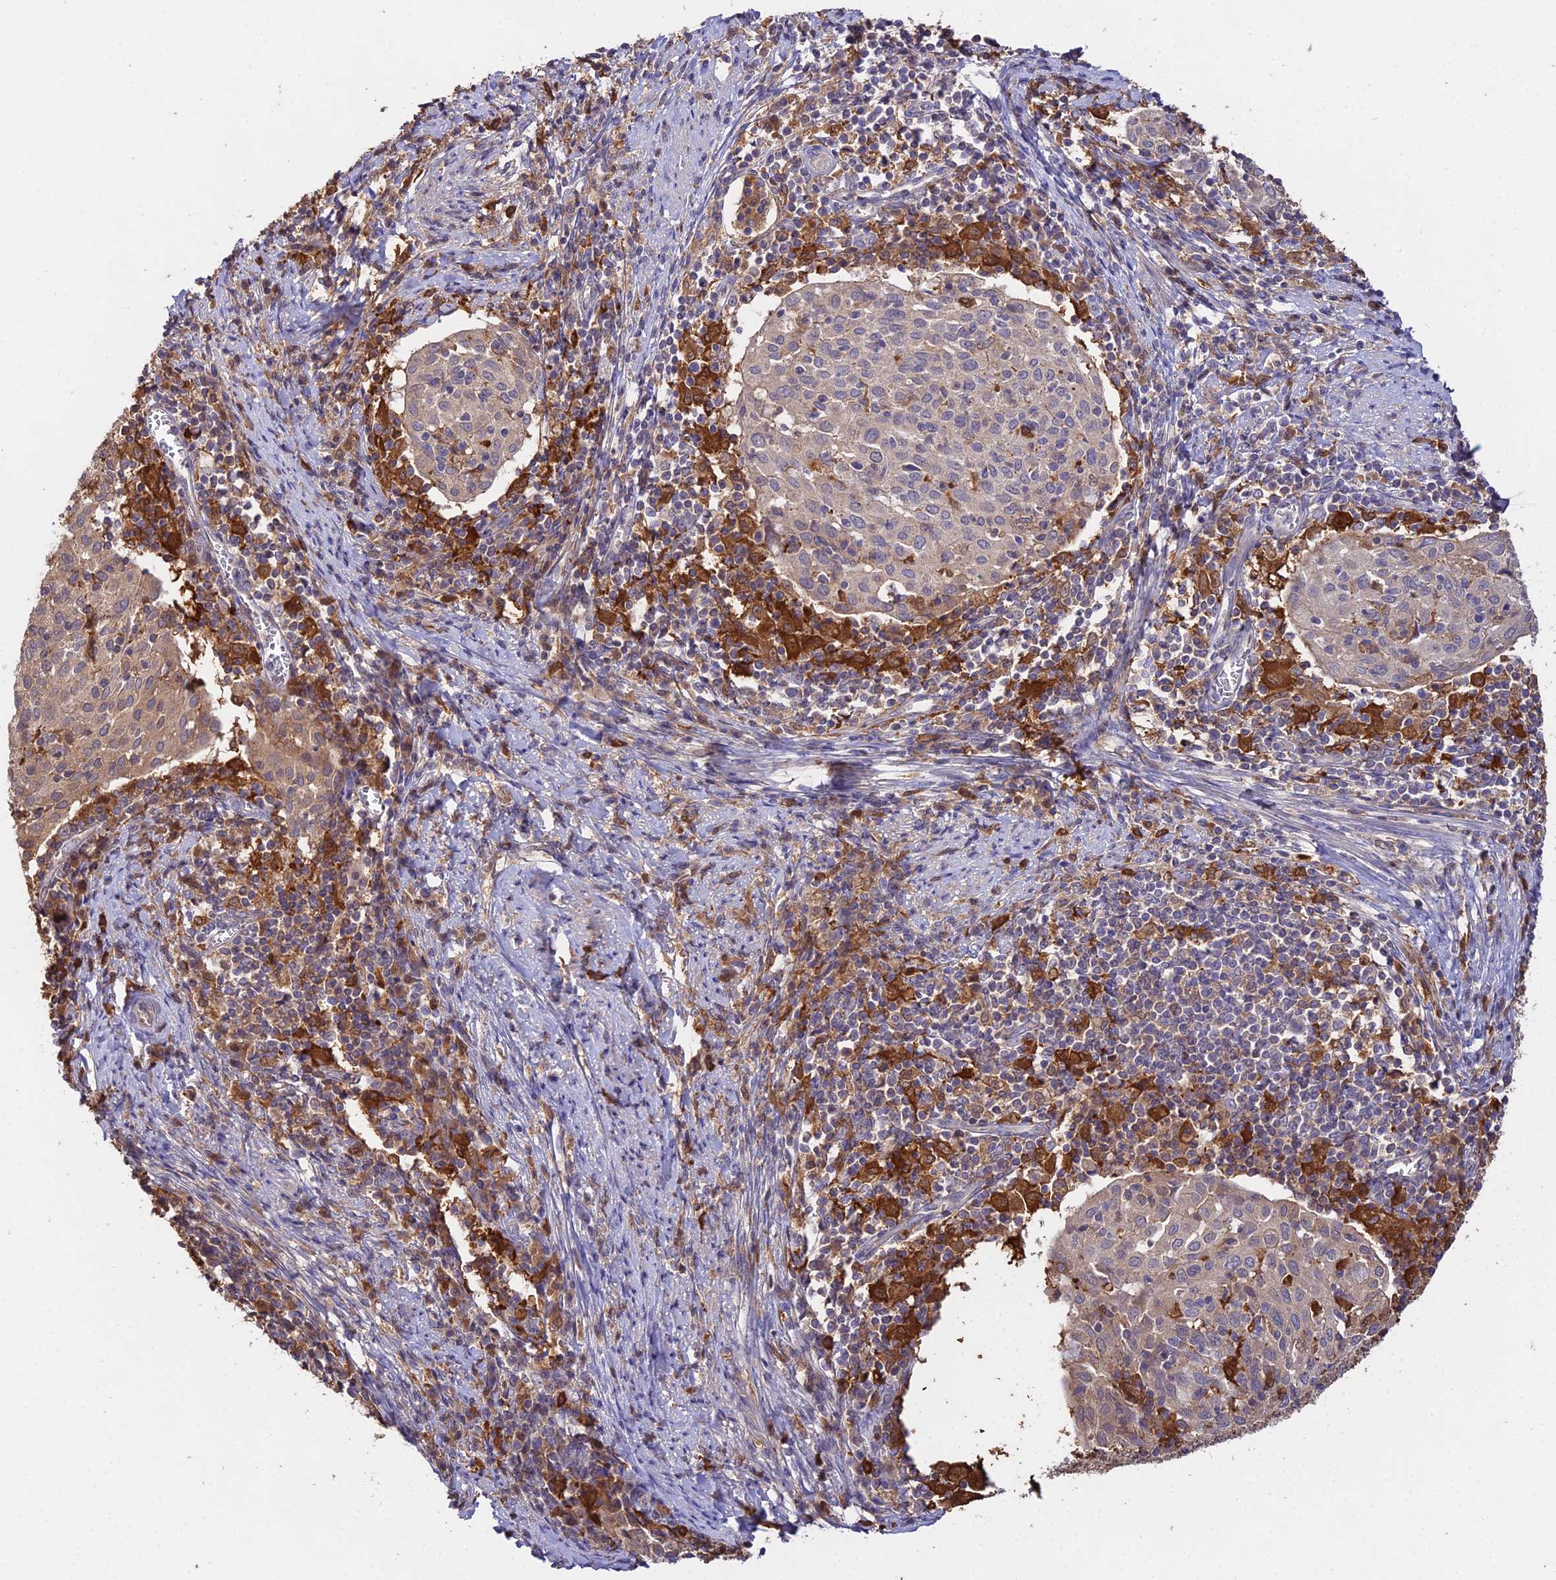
{"staining": {"intensity": "weak", "quantity": "<25%", "location": "cytoplasmic/membranous"}, "tissue": "cervical cancer", "cell_type": "Tumor cells", "image_type": "cancer", "snomed": [{"axis": "morphology", "description": "Squamous cell carcinoma, NOS"}, {"axis": "topography", "description": "Cervix"}], "caption": "Cervical cancer (squamous cell carcinoma) was stained to show a protein in brown. There is no significant expression in tumor cells.", "gene": "FBP1", "patient": {"sex": "female", "age": 52}}